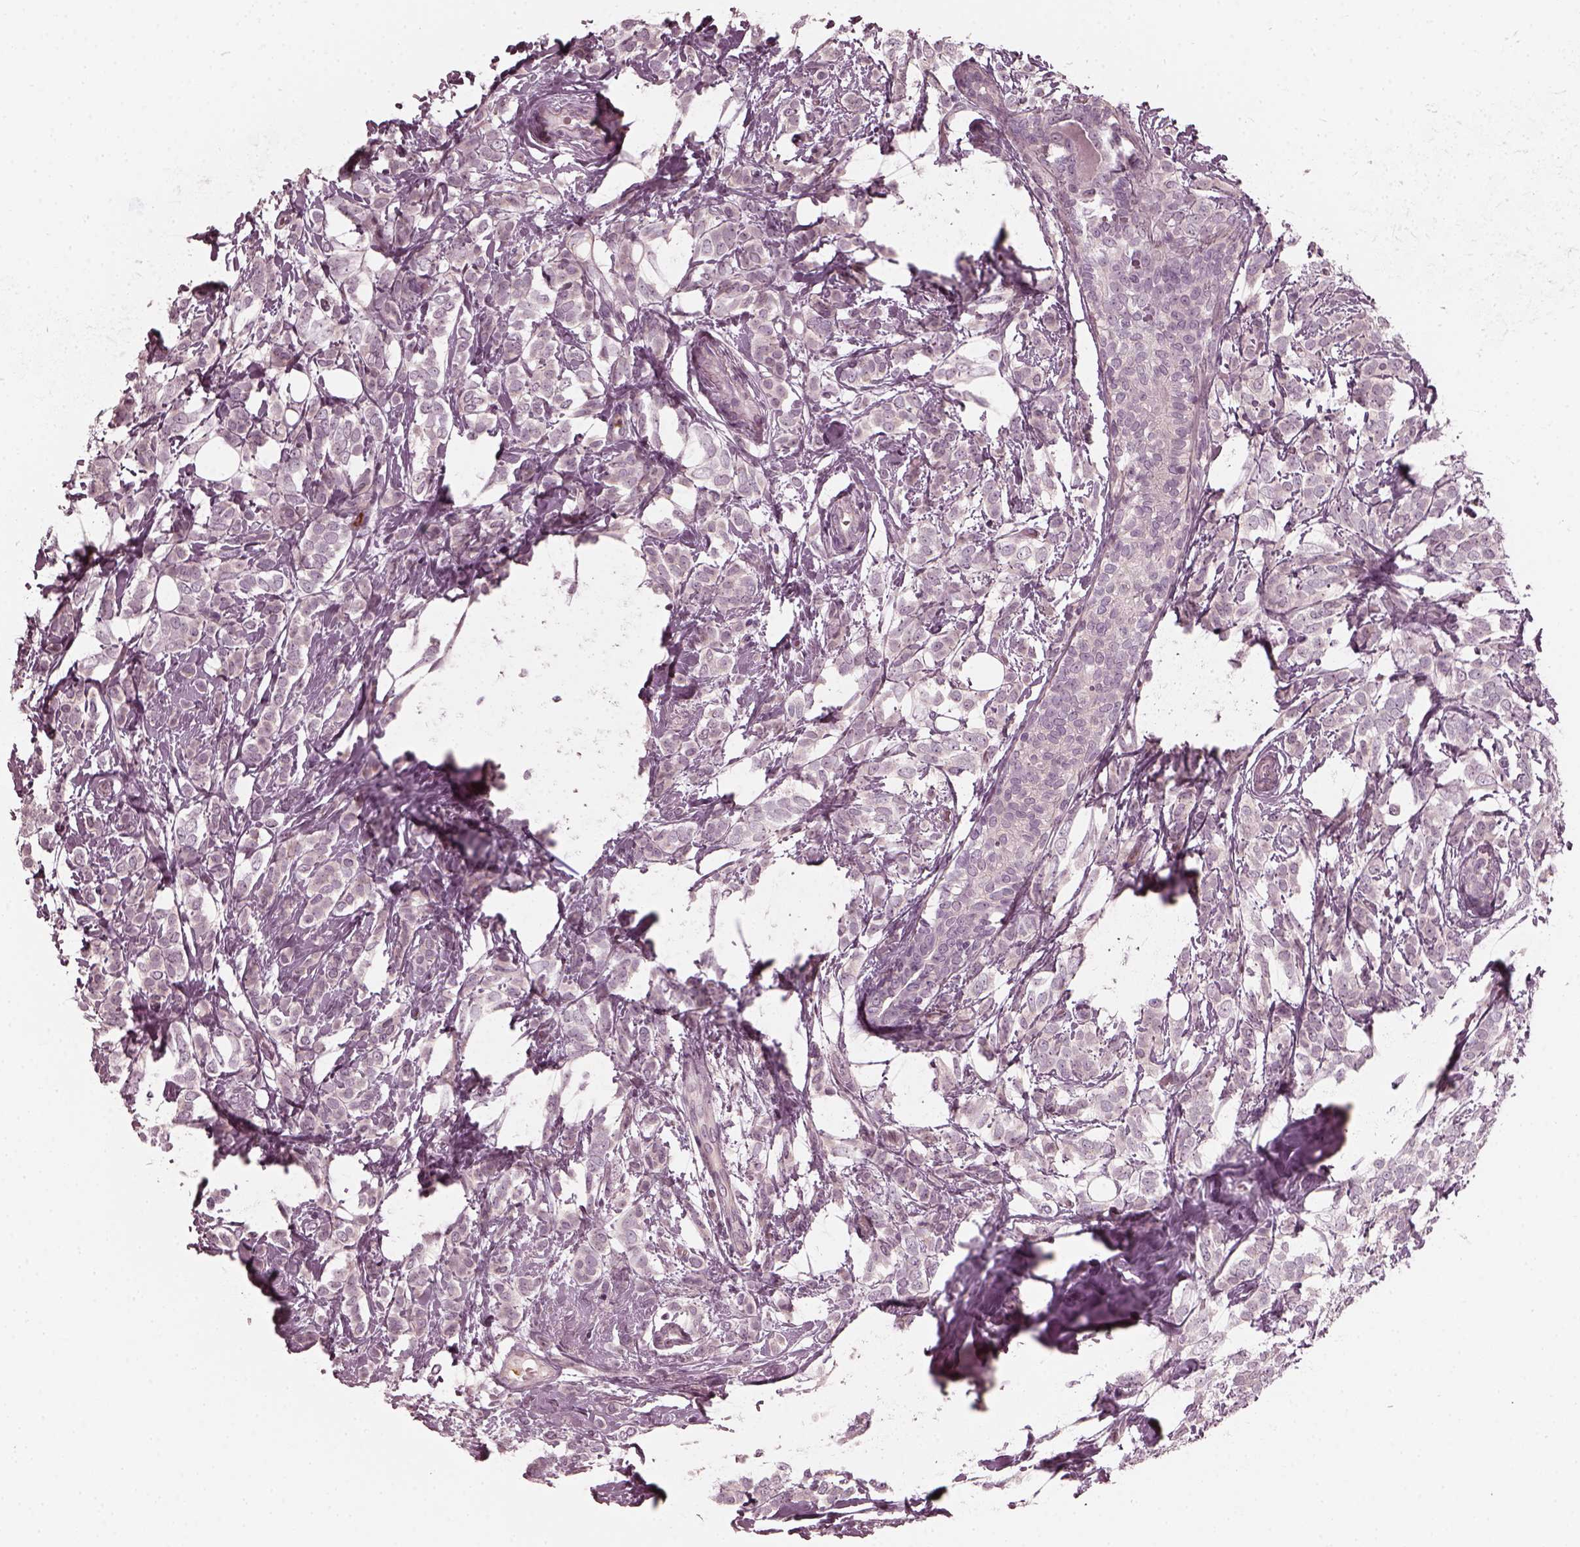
{"staining": {"intensity": "negative", "quantity": "none", "location": "none"}, "tissue": "breast cancer", "cell_type": "Tumor cells", "image_type": "cancer", "snomed": [{"axis": "morphology", "description": "Lobular carcinoma"}, {"axis": "topography", "description": "Breast"}], "caption": "IHC image of neoplastic tissue: breast cancer (lobular carcinoma) stained with DAB displays no significant protein expression in tumor cells. (DAB immunohistochemistry (IHC) visualized using brightfield microscopy, high magnification).", "gene": "CHIT1", "patient": {"sex": "female", "age": 49}}